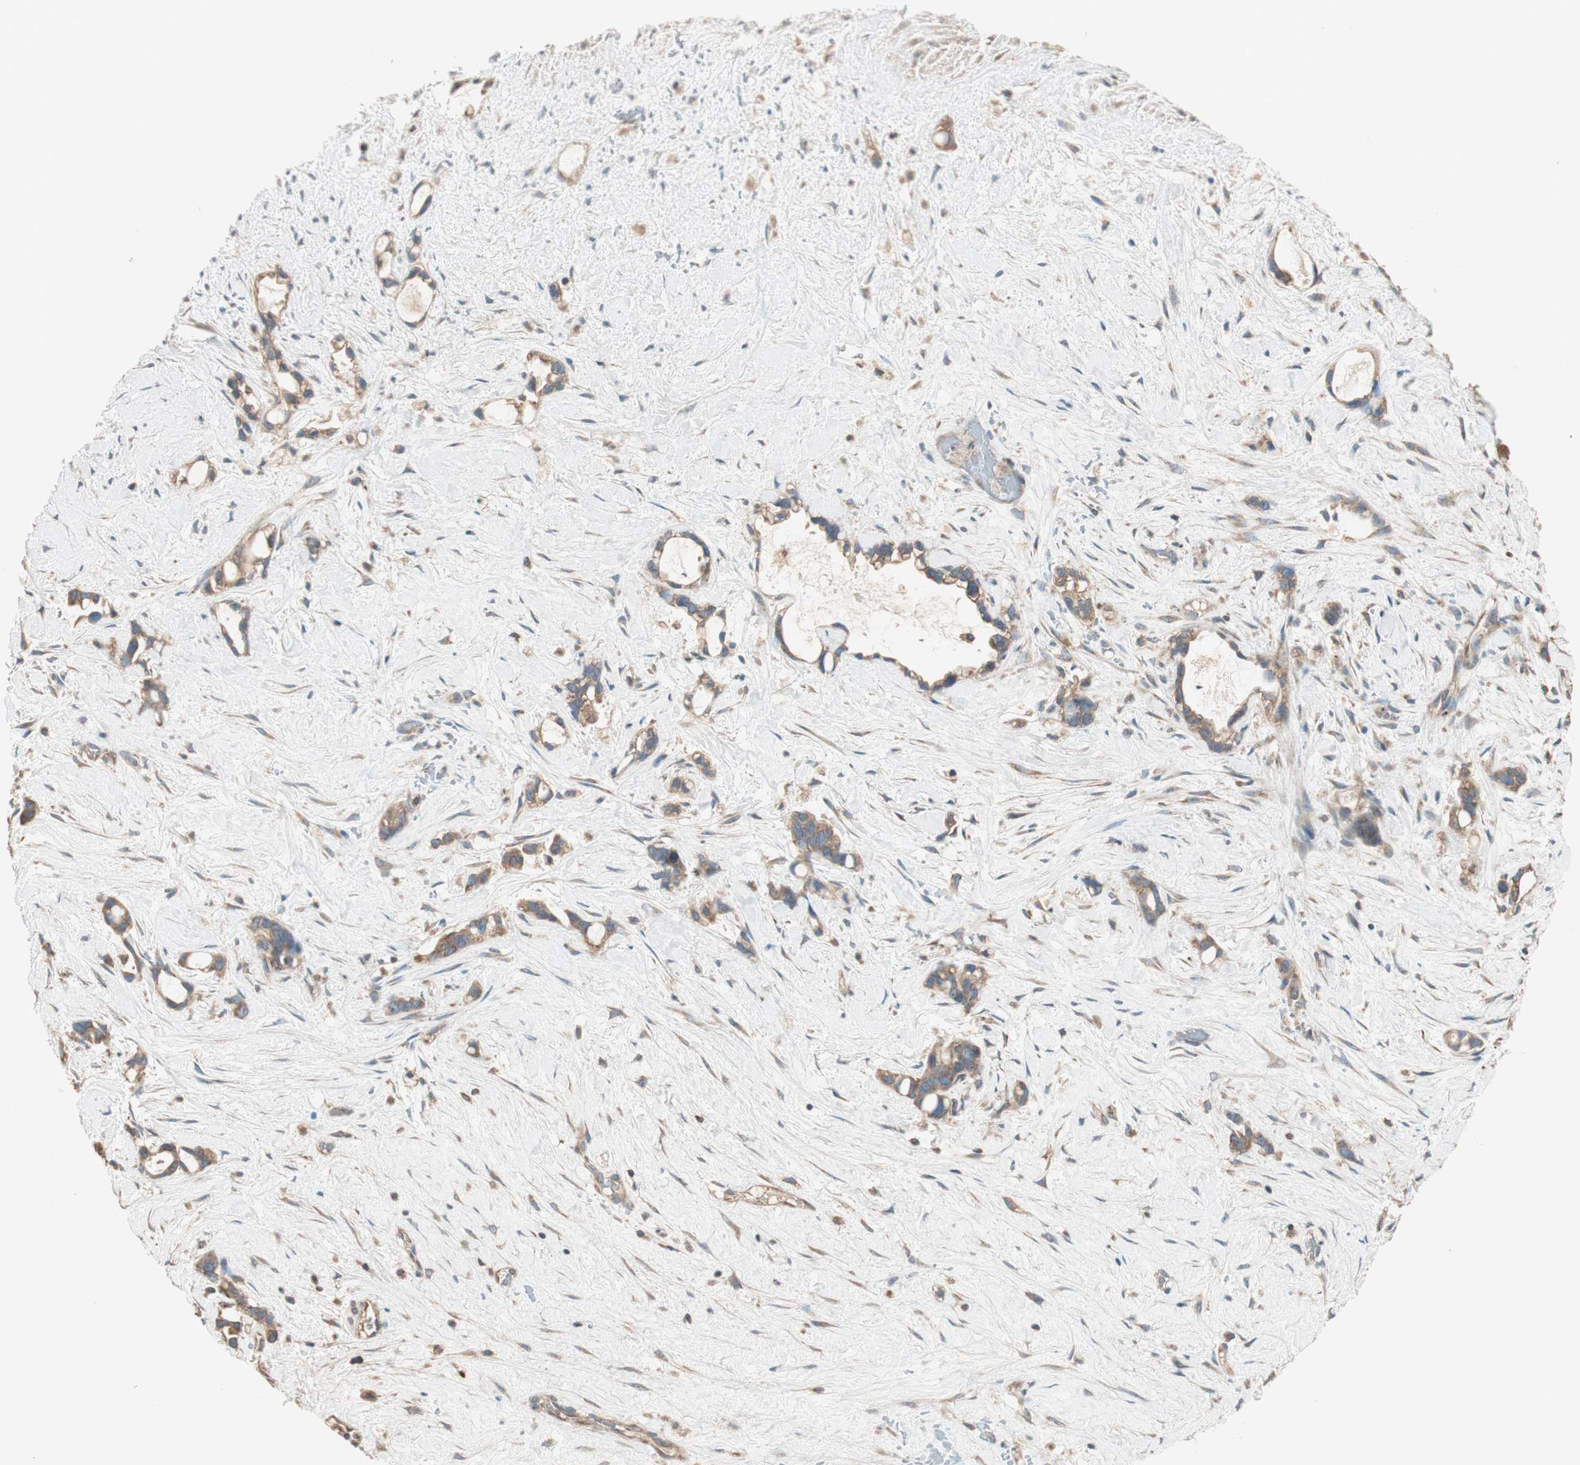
{"staining": {"intensity": "moderate", "quantity": ">75%", "location": "cytoplasmic/membranous"}, "tissue": "liver cancer", "cell_type": "Tumor cells", "image_type": "cancer", "snomed": [{"axis": "morphology", "description": "Cholangiocarcinoma"}, {"axis": "topography", "description": "Liver"}], "caption": "Moderate cytoplasmic/membranous protein positivity is identified in about >75% of tumor cells in cholangiocarcinoma (liver).", "gene": "CC2D1A", "patient": {"sex": "female", "age": 65}}